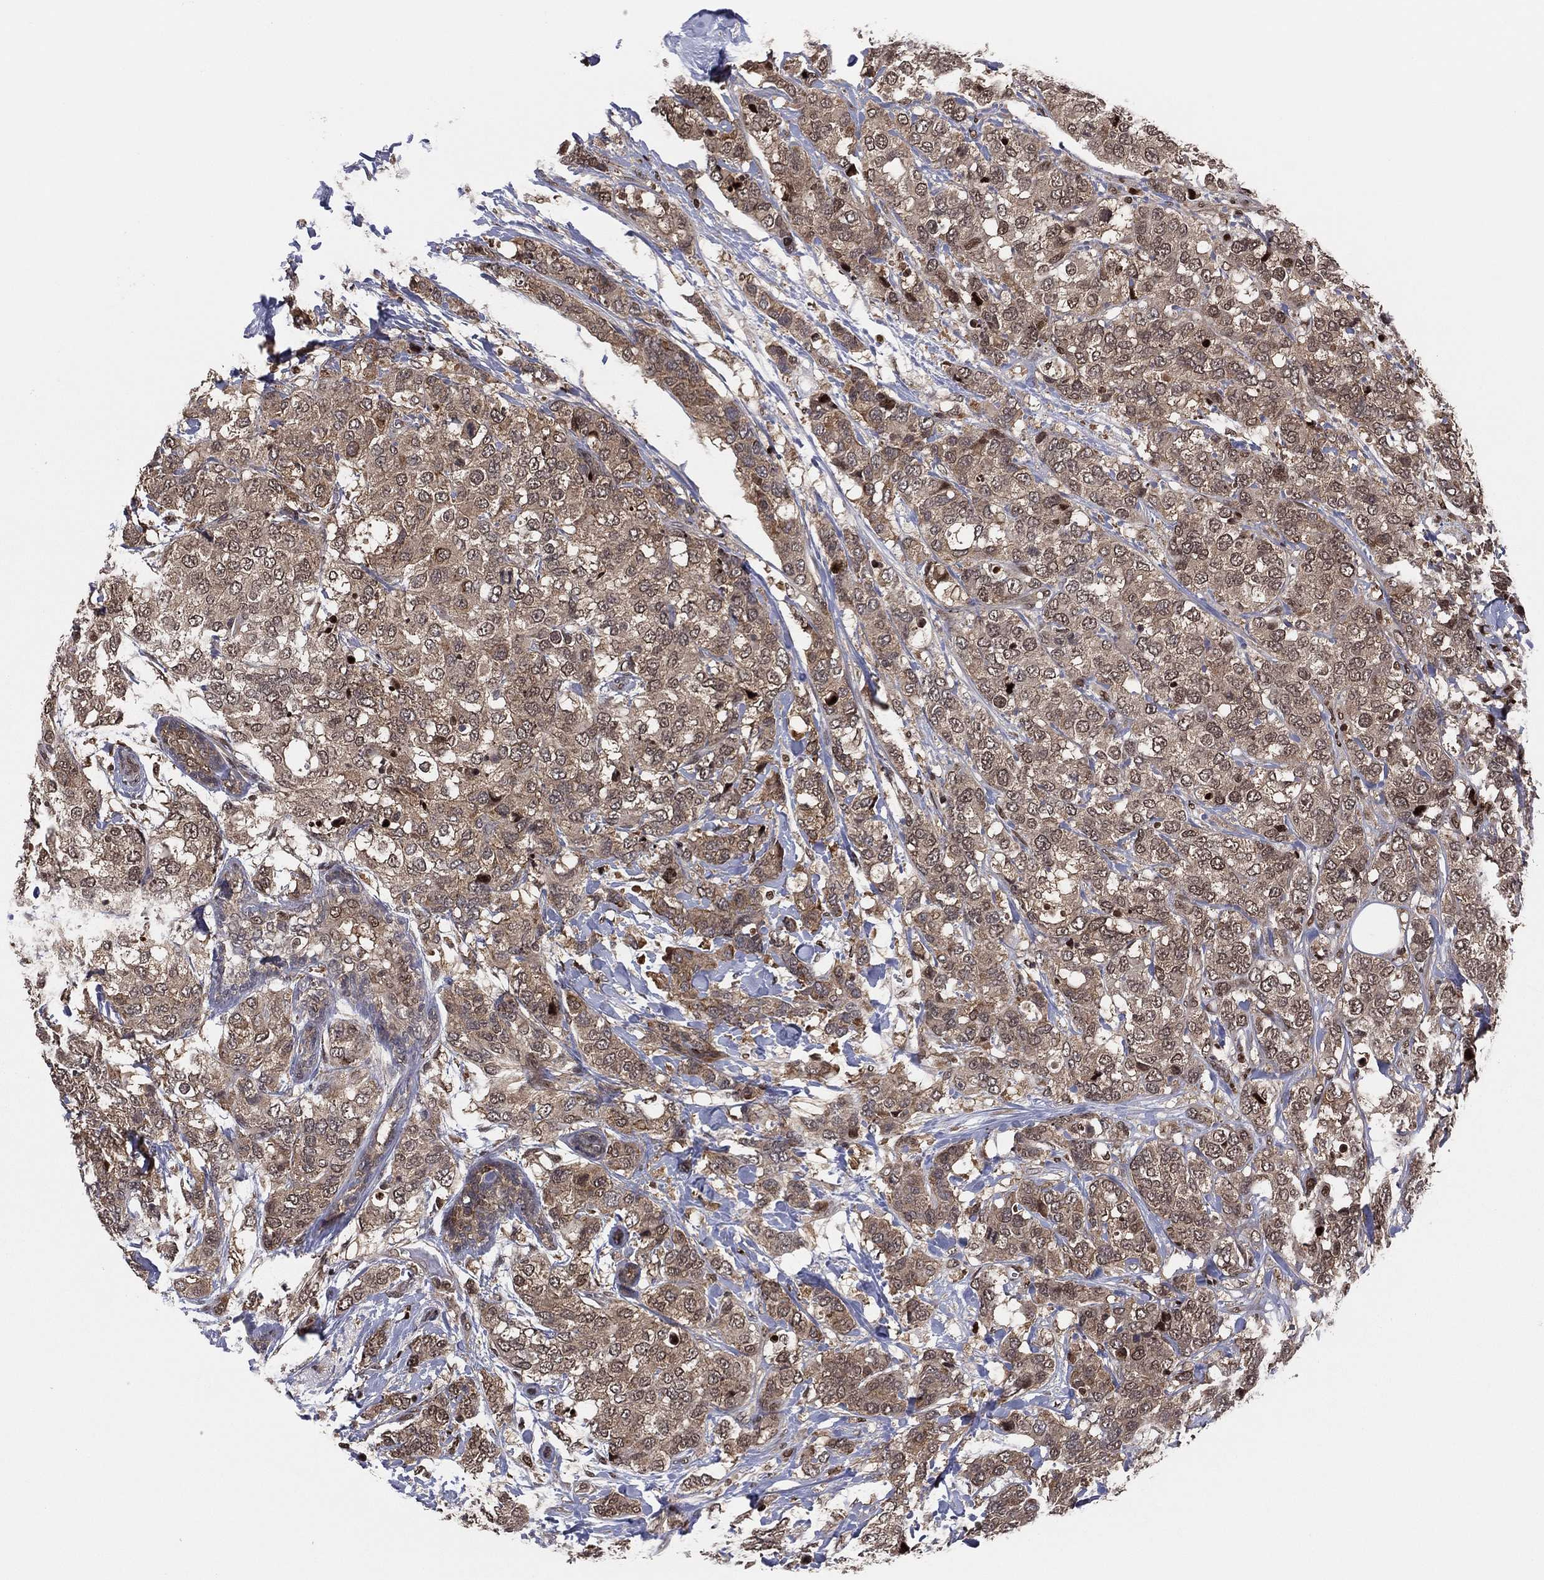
{"staining": {"intensity": "moderate", "quantity": ">75%", "location": "cytoplasmic/membranous"}, "tissue": "breast cancer", "cell_type": "Tumor cells", "image_type": "cancer", "snomed": [{"axis": "morphology", "description": "Lobular carcinoma"}, {"axis": "topography", "description": "Breast"}], "caption": "Breast cancer was stained to show a protein in brown. There is medium levels of moderate cytoplasmic/membranous positivity in about >75% of tumor cells.", "gene": "PSMA1", "patient": {"sex": "female", "age": 59}}